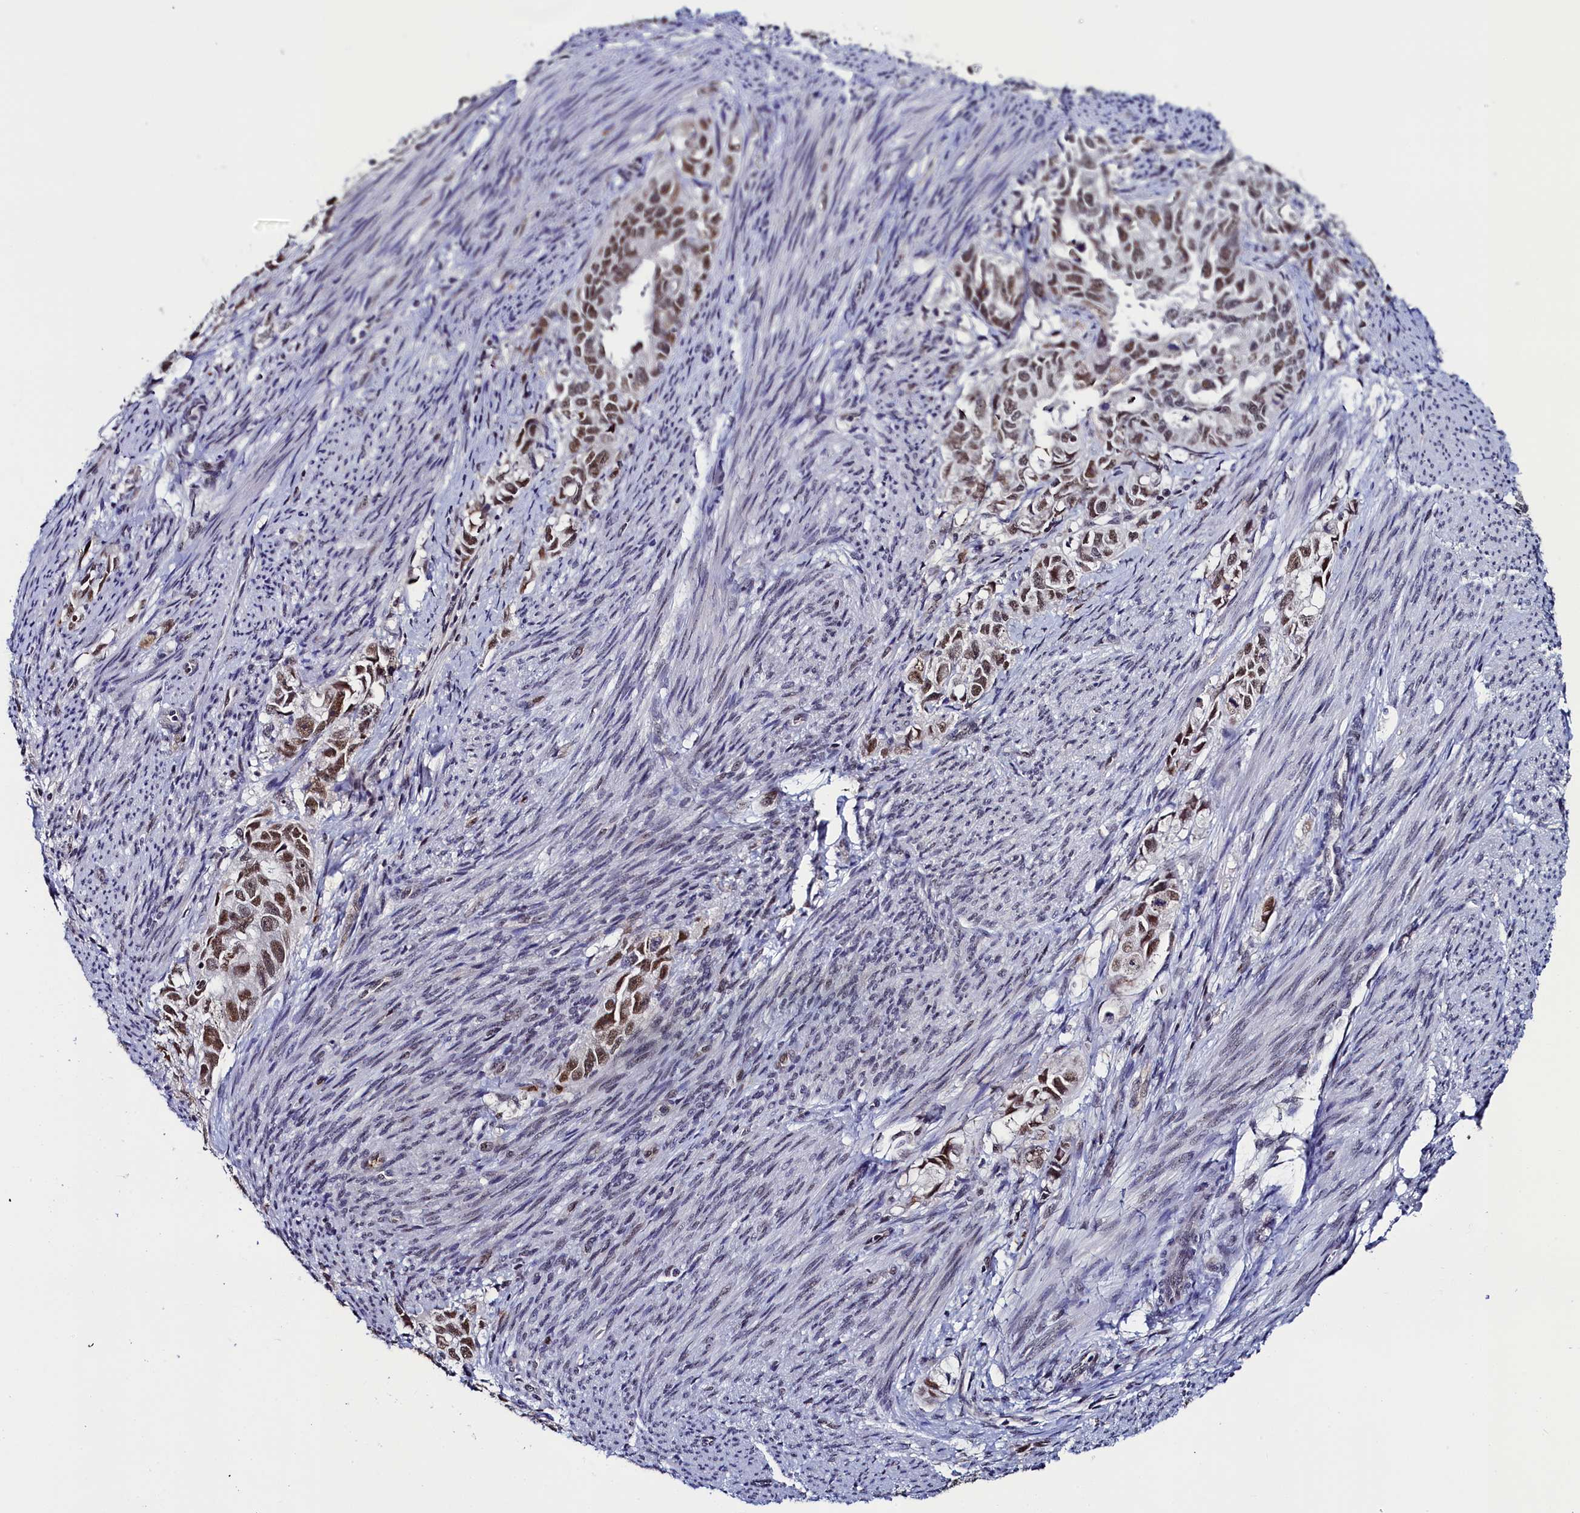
{"staining": {"intensity": "moderate", "quantity": ">75%", "location": "nuclear"}, "tissue": "endometrial cancer", "cell_type": "Tumor cells", "image_type": "cancer", "snomed": [{"axis": "morphology", "description": "Adenocarcinoma, NOS"}, {"axis": "topography", "description": "Endometrium"}], "caption": "A micrograph showing moderate nuclear positivity in about >75% of tumor cells in adenocarcinoma (endometrial), as visualized by brown immunohistochemical staining.", "gene": "INTS14", "patient": {"sex": "female", "age": 65}}